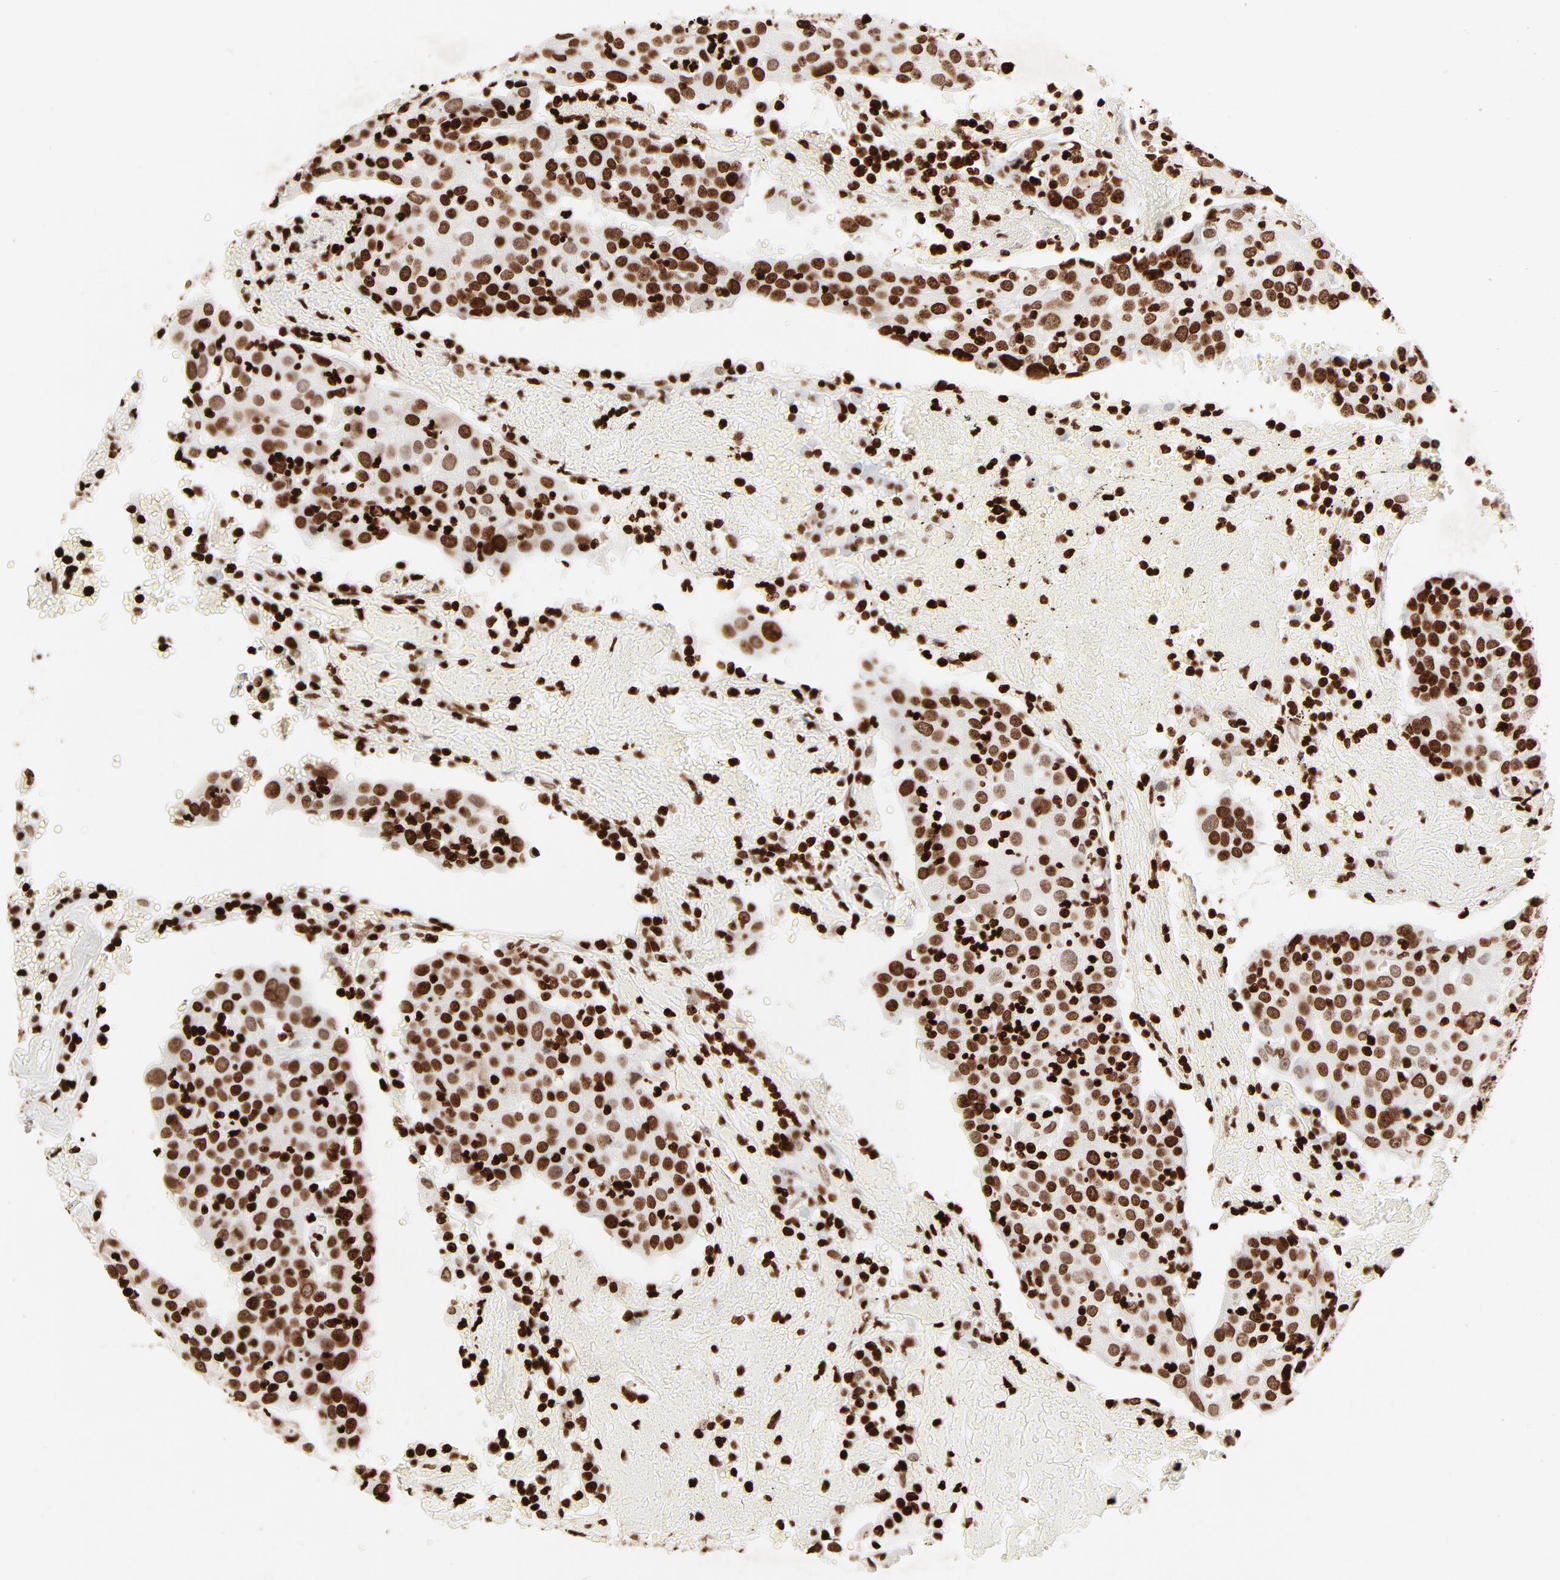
{"staining": {"intensity": "strong", "quantity": ">75%", "location": "nuclear"}, "tissue": "head and neck cancer", "cell_type": "Tumor cells", "image_type": "cancer", "snomed": [{"axis": "morphology", "description": "Adenocarcinoma, NOS"}, {"axis": "topography", "description": "Salivary gland"}, {"axis": "topography", "description": "Head-Neck"}], "caption": "Adenocarcinoma (head and neck) stained with a brown dye reveals strong nuclear positive staining in about >75% of tumor cells.", "gene": "HMGB2", "patient": {"sex": "female", "age": 65}}